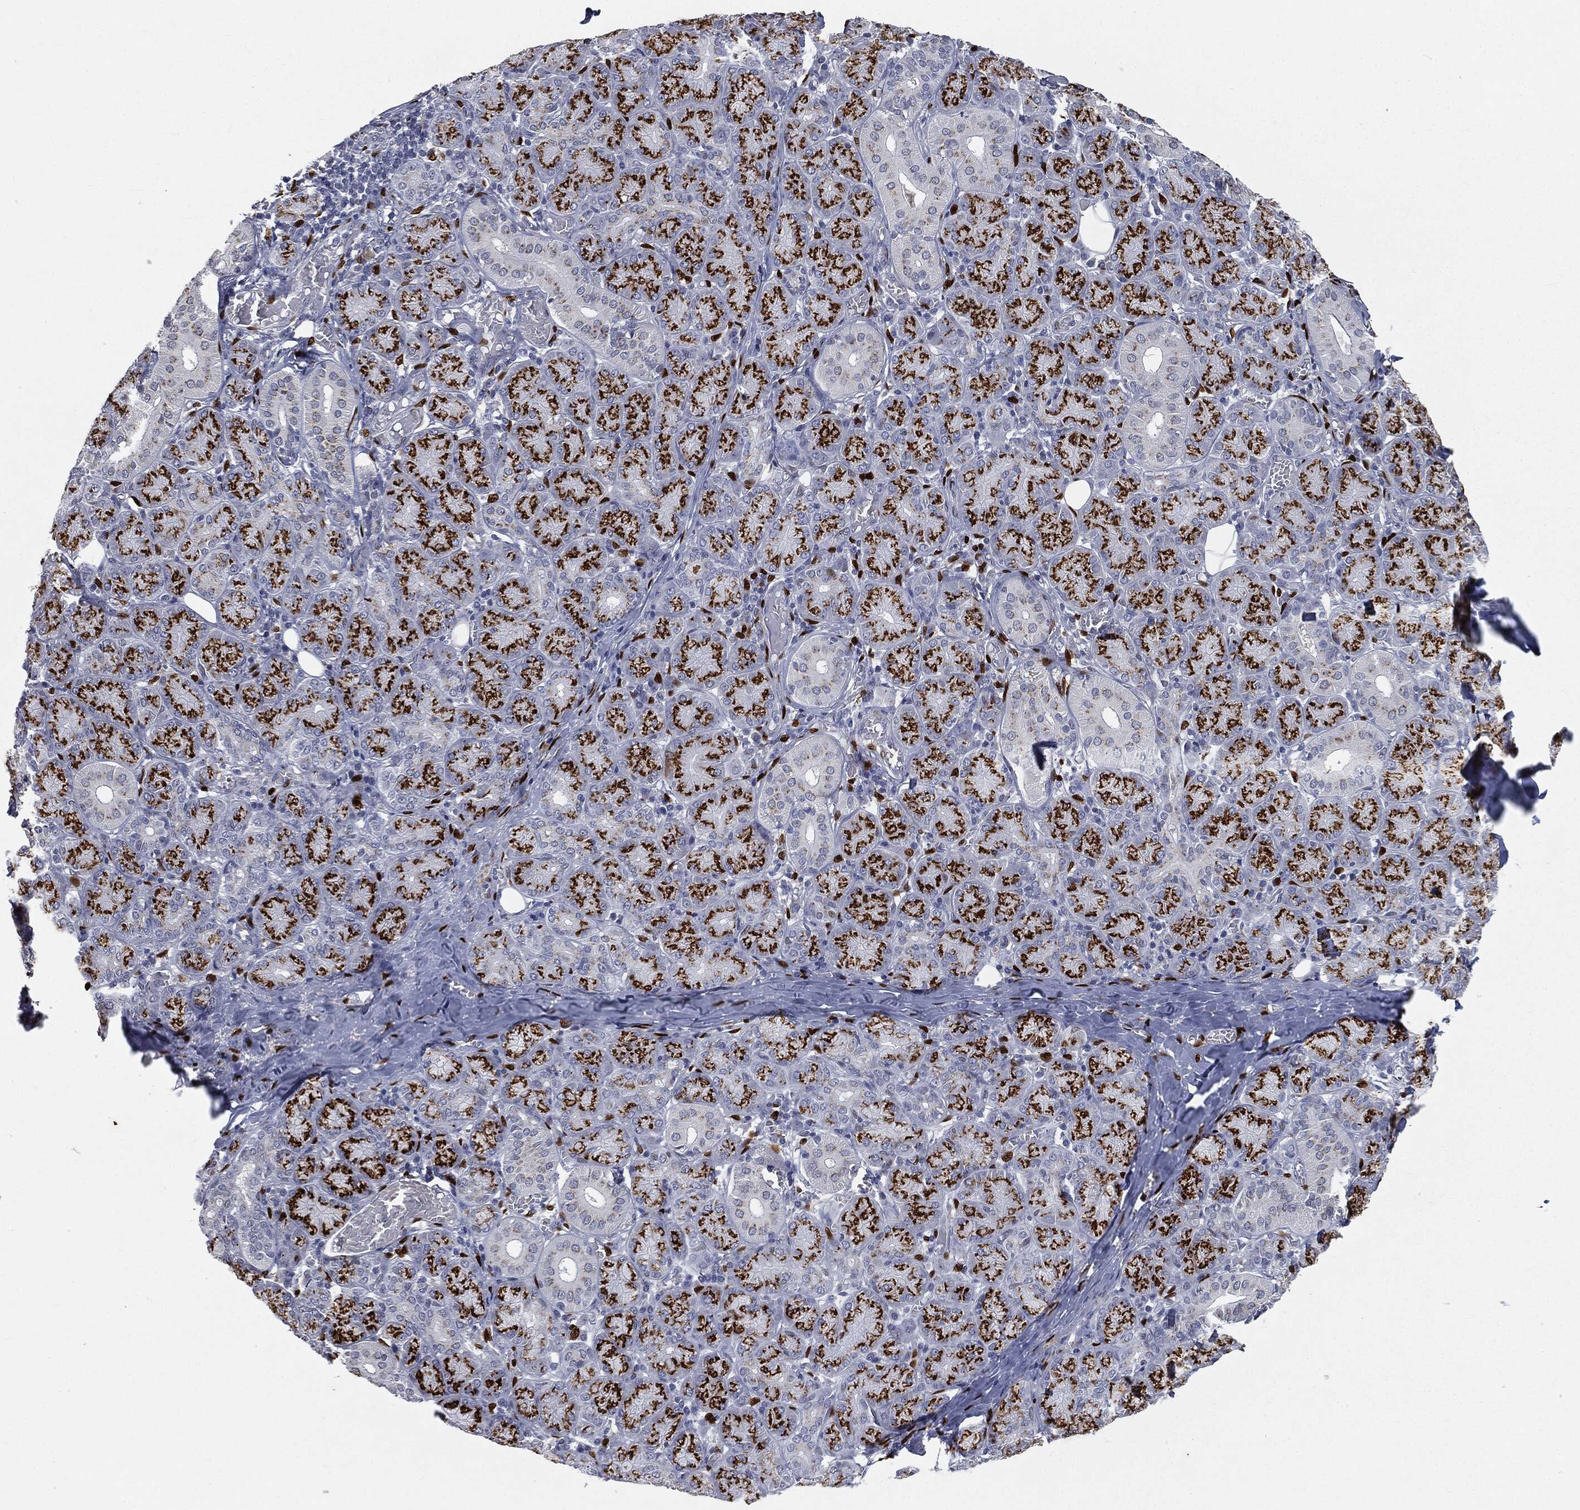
{"staining": {"intensity": "strong", "quantity": ">75%", "location": "cytoplasmic/membranous"}, "tissue": "salivary gland", "cell_type": "Glandular cells", "image_type": "normal", "snomed": [{"axis": "morphology", "description": "Normal tissue, NOS"}, {"axis": "topography", "description": "Salivary gland"}, {"axis": "topography", "description": "Peripheral nerve tissue"}], "caption": "Immunohistochemistry photomicrograph of unremarkable human salivary gland stained for a protein (brown), which reveals high levels of strong cytoplasmic/membranous positivity in about >75% of glandular cells.", "gene": "CASD1", "patient": {"sex": "female", "age": 24}}